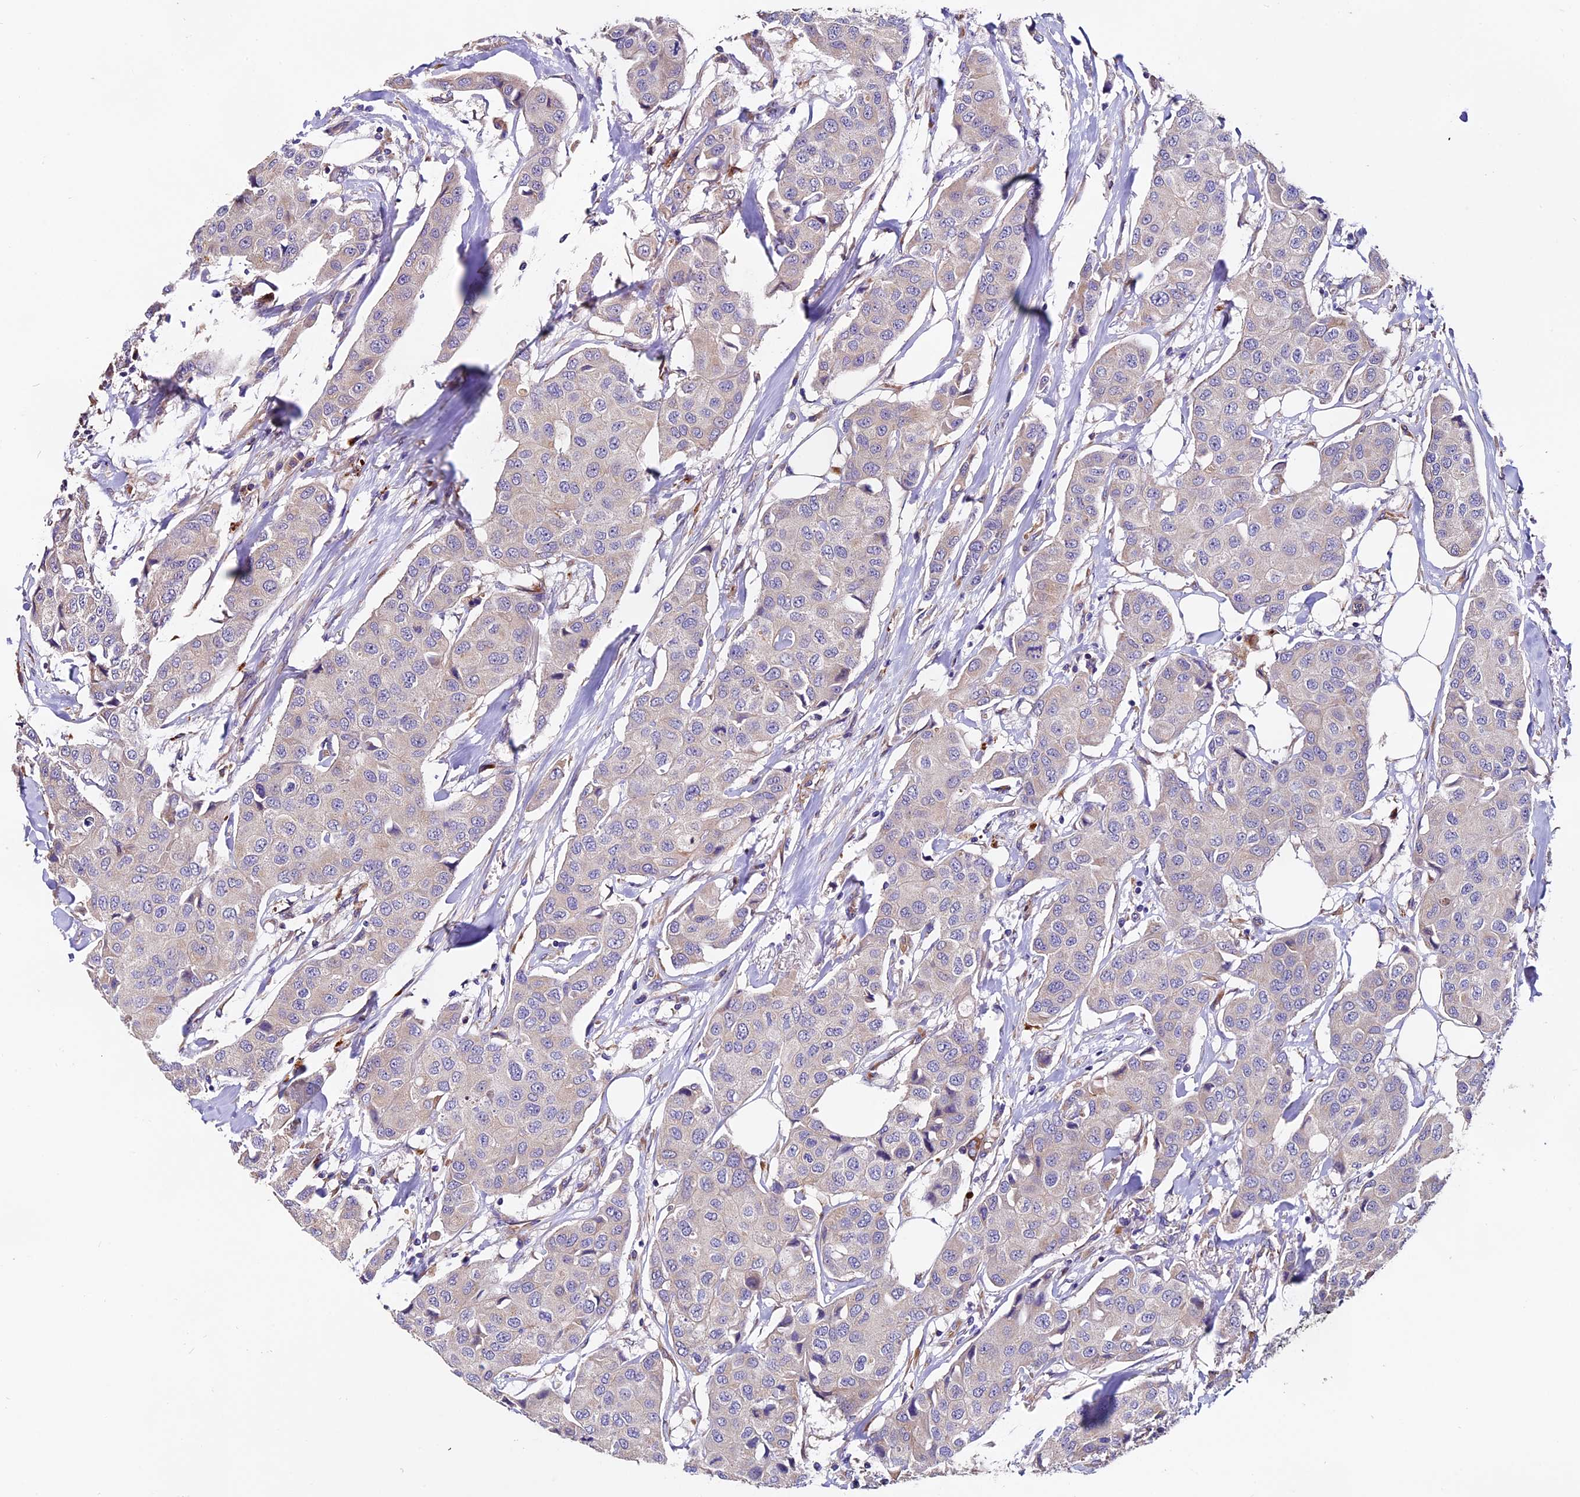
{"staining": {"intensity": "negative", "quantity": "none", "location": "none"}, "tissue": "breast cancer", "cell_type": "Tumor cells", "image_type": "cancer", "snomed": [{"axis": "morphology", "description": "Duct carcinoma"}, {"axis": "topography", "description": "Breast"}], "caption": "The immunohistochemistry (IHC) image has no significant positivity in tumor cells of breast invasive ductal carcinoma tissue. (DAB (3,3'-diaminobenzidine) IHC with hematoxylin counter stain).", "gene": "CLN5", "patient": {"sex": "female", "age": 80}}